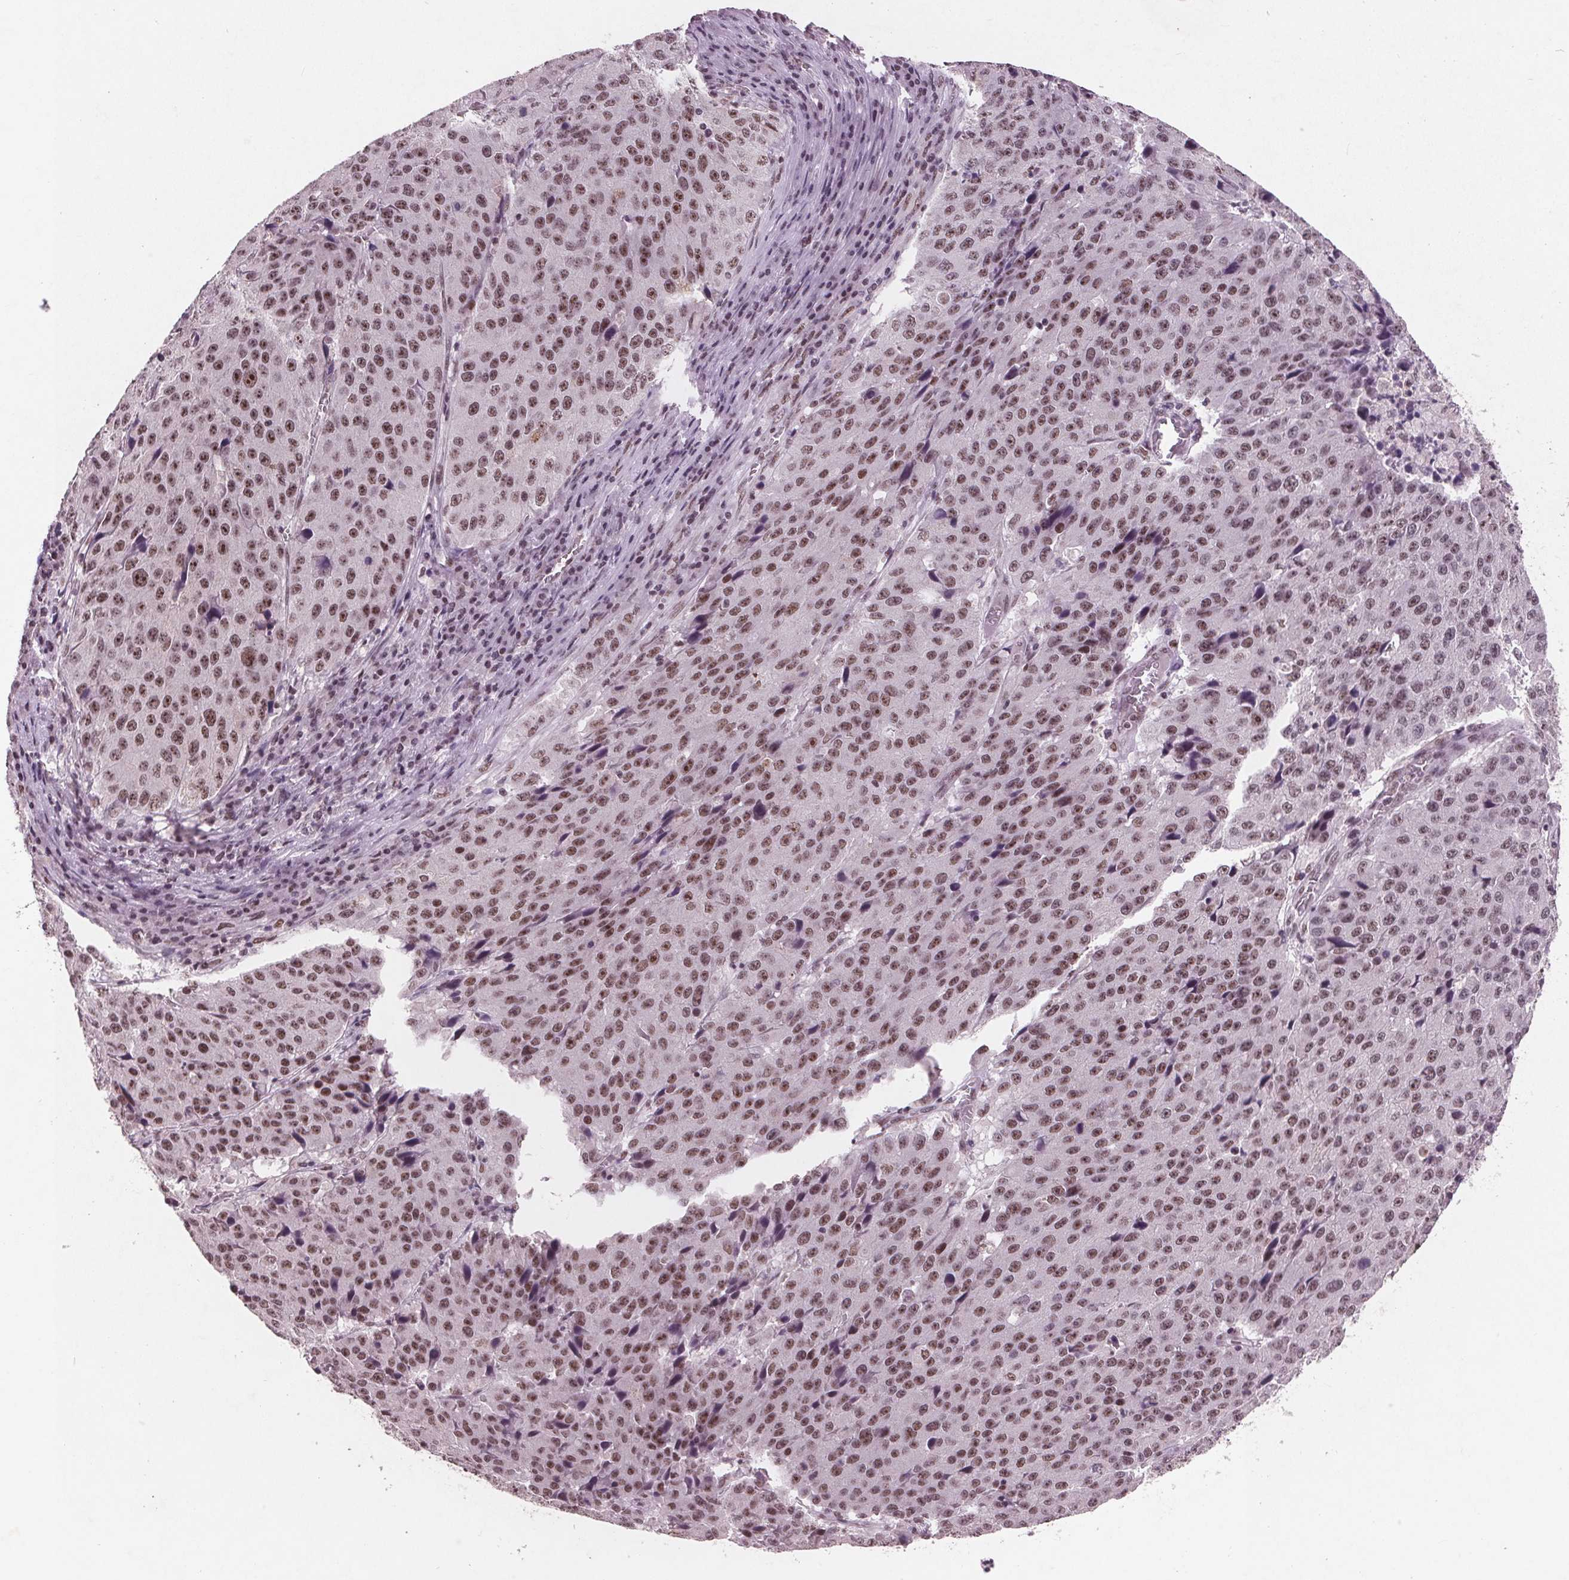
{"staining": {"intensity": "moderate", "quantity": ">75%", "location": "nuclear"}, "tissue": "stomach cancer", "cell_type": "Tumor cells", "image_type": "cancer", "snomed": [{"axis": "morphology", "description": "Adenocarcinoma, NOS"}, {"axis": "topography", "description": "Stomach"}], "caption": "Stomach cancer stained for a protein shows moderate nuclear positivity in tumor cells.", "gene": "RPS6KA2", "patient": {"sex": "male", "age": 71}}